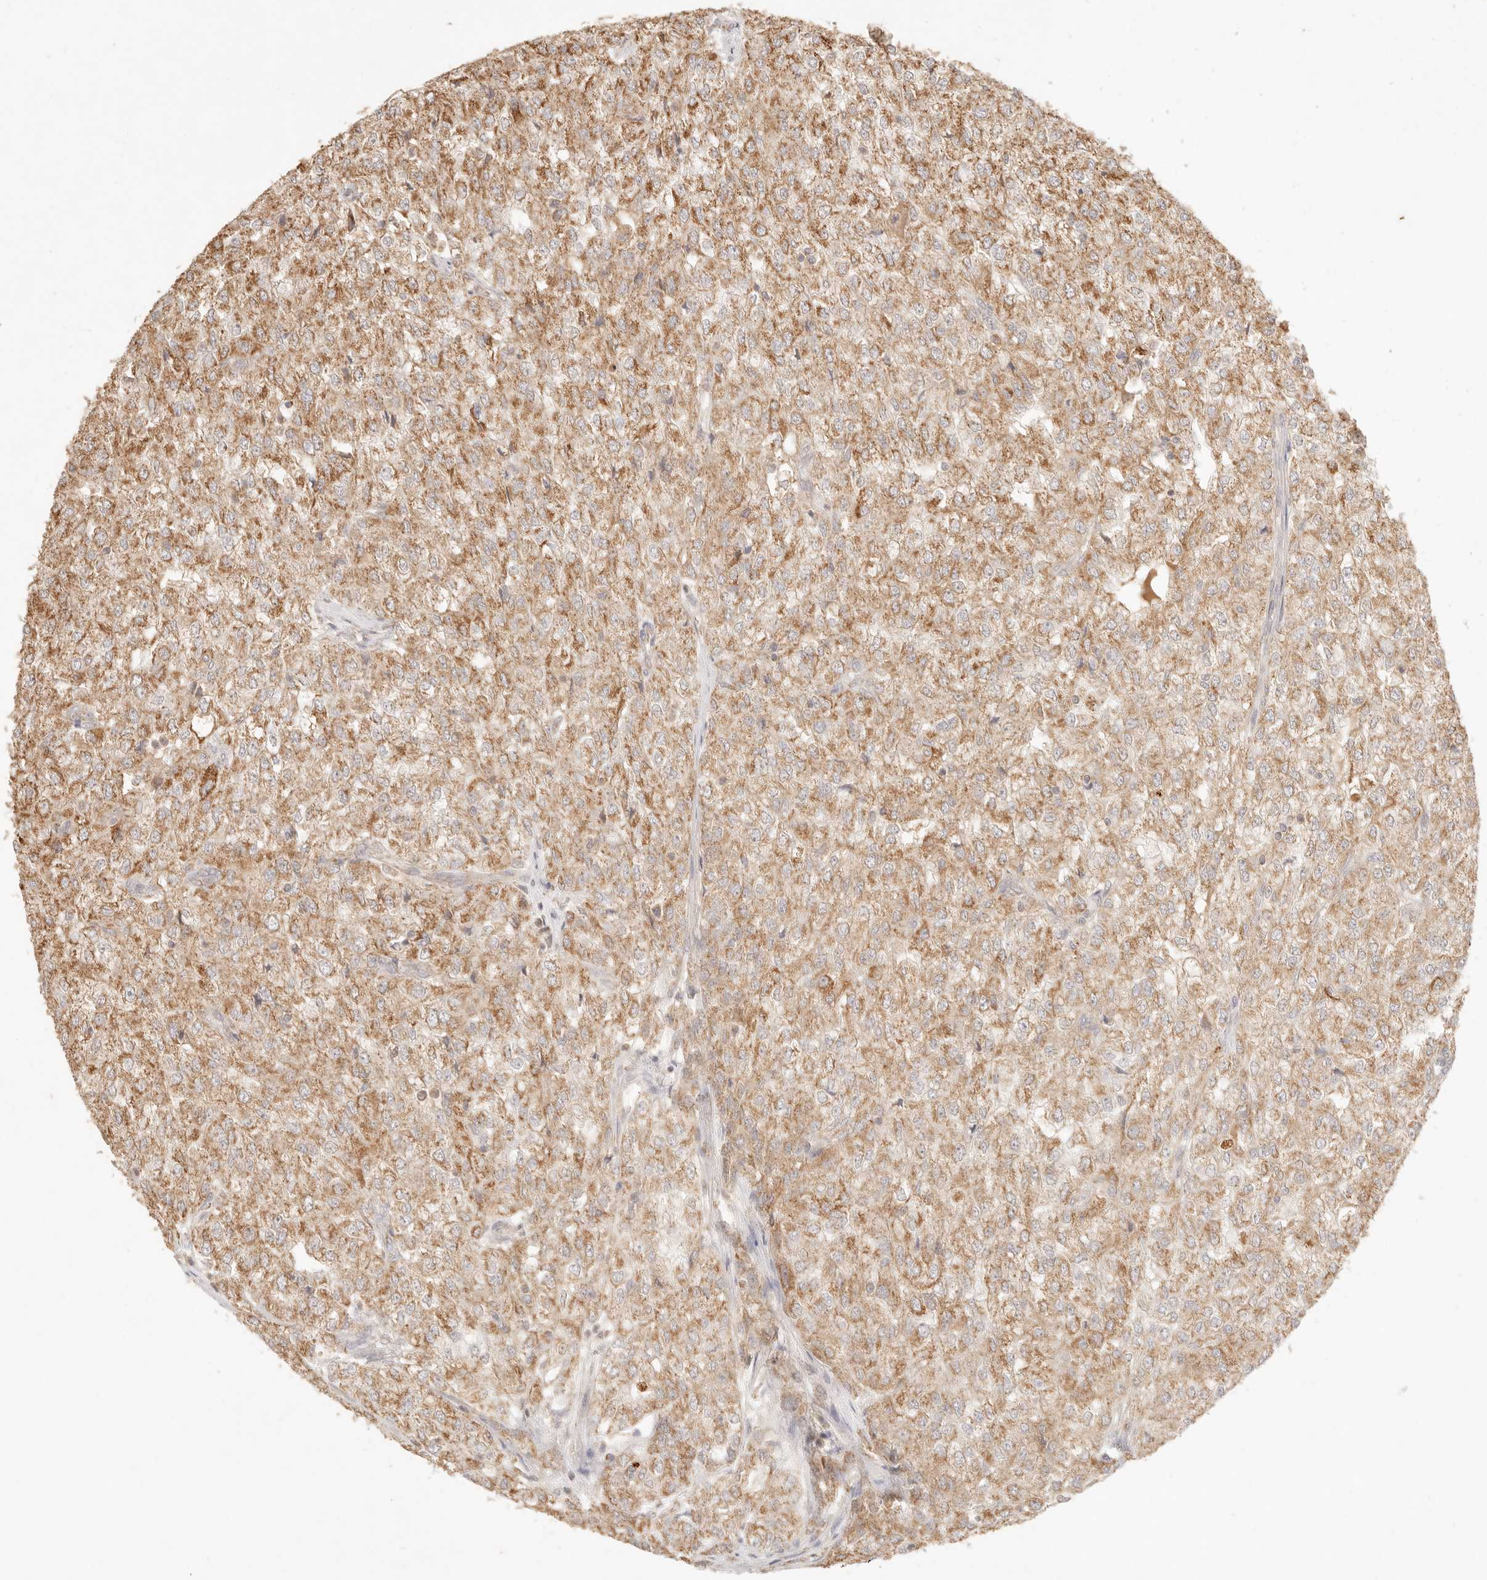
{"staining": {"intensity": "moderate", "quantity": ">75%", "location": "cytoplasmic/membranous"}, "tissue": "renal cancer", "cell_type": "Tumor cells", "image_type": "cancer", "snomed": [{"axis": "morphology", "description": "Adenocarcinoma, NOS"}, {"axis": "topography", "description": "Kidney"}], "caption": "An immunohistochemistry histopathology image of tumor tissue is shown. Protein staining in brown shows moderate cytoplasmic/membranous positivity in renal cancer within tumor cells. Using DAB (brown) and hematoxylin (blue) stains, captured at high magnification using brightfield microscopy.", "gene": "CPLANE2", "patient": {"sex": "female", "age": 54}}